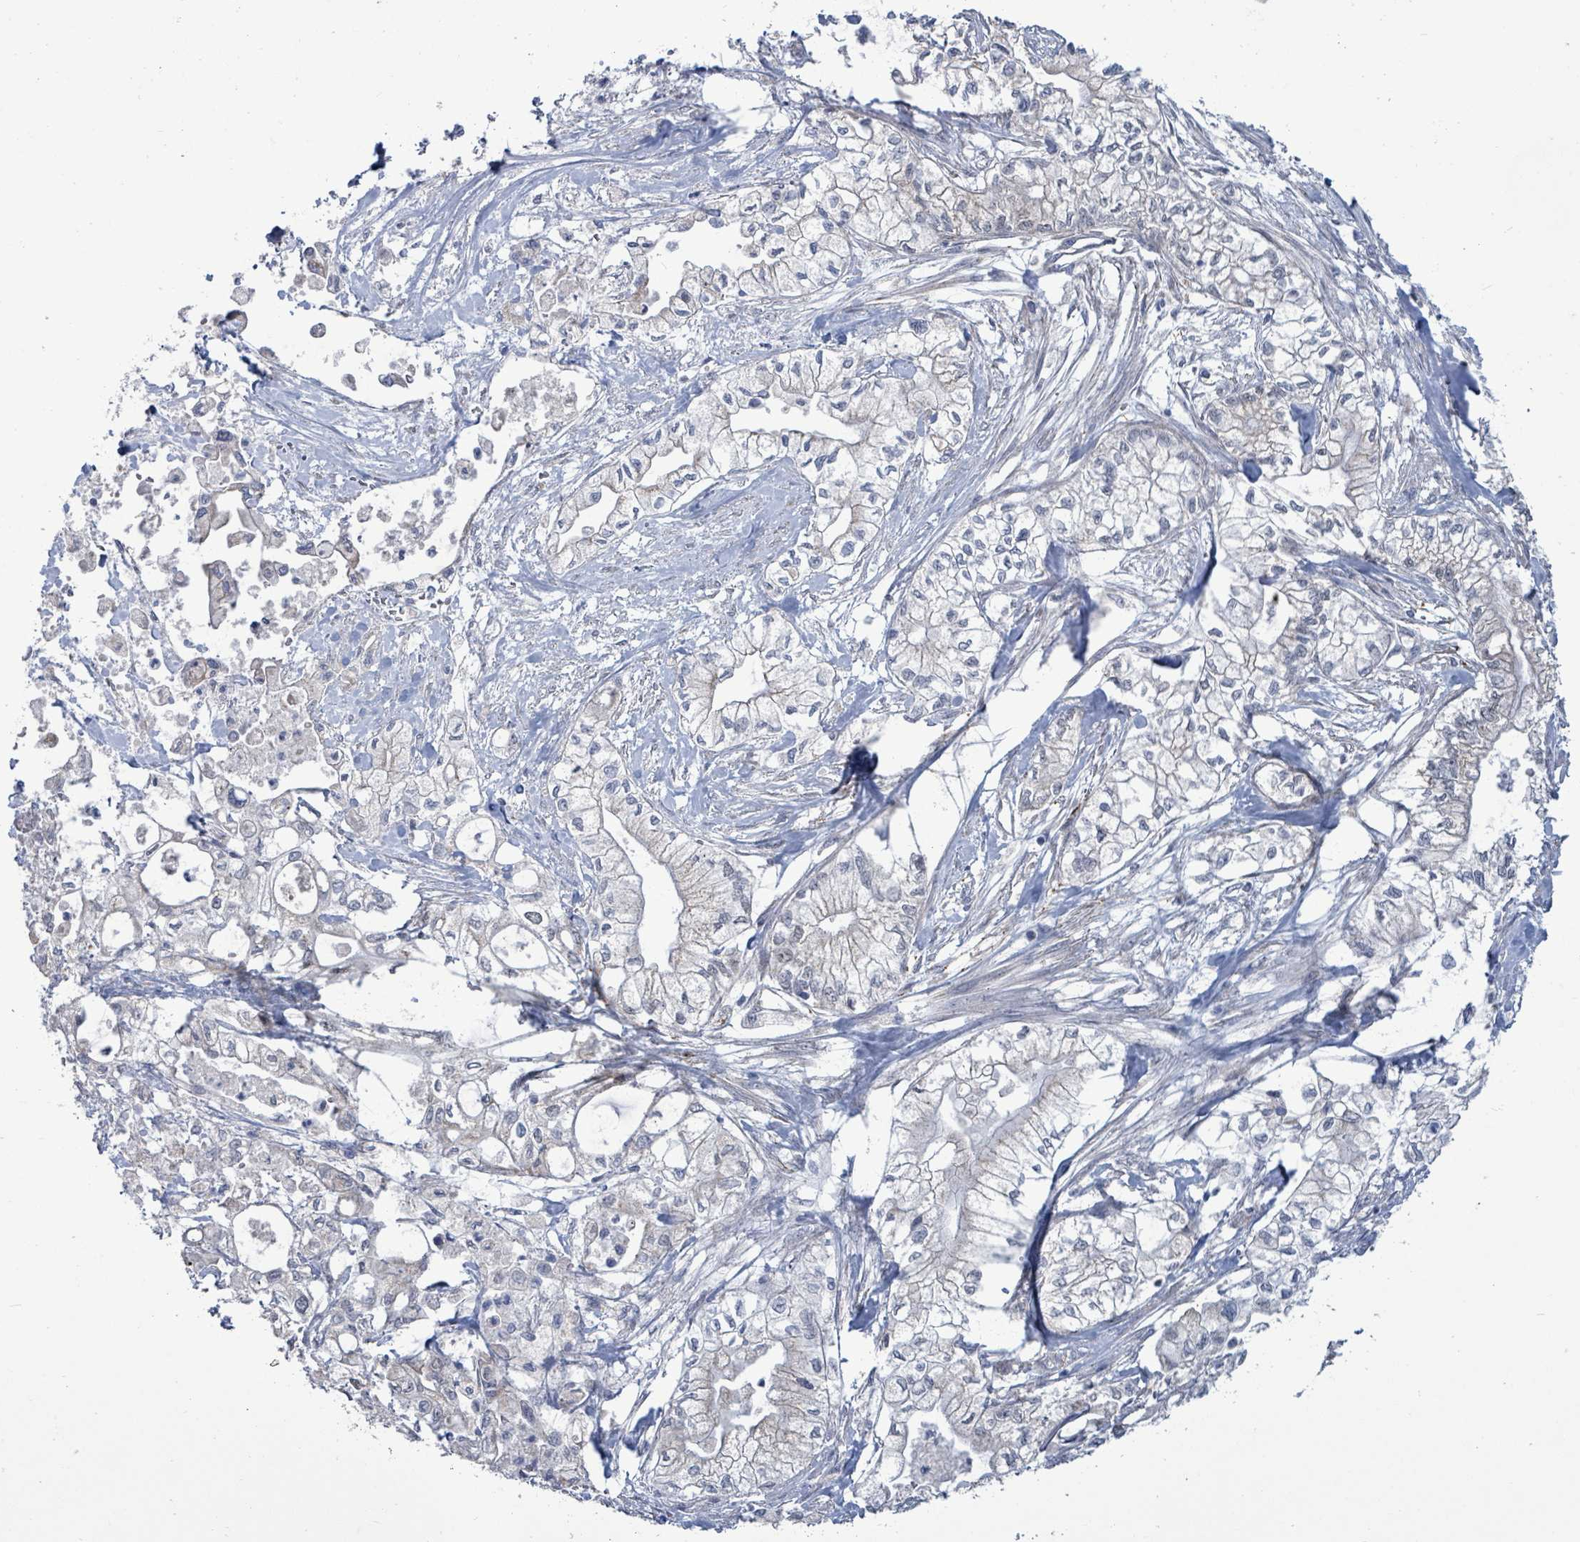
{"staining": {"intensity": "moderate", "quantity": "<25%", "location": "nuclear"}, "tissue": "pancreatic cancer", "cell_type": "Tumor cells", "image_type": "cancer", "snomed": [{"axis": "morphology", "description": "Adenocarcinoma, NOS"}, {"axis": "topography", "description": "Pancreas"}], "caption": "Protein positivity by immunohistochemistry shows moderate nuclear positivity in approximately <25% of tumor cells in pancreatic cancer. The staining is performed using DAB brown chromogen to label protein expression. The nuclei are counter-stained blue using hematoxylin.", "gene": "ZFPM1", "patient": {"sex": "male", "age": 79}}